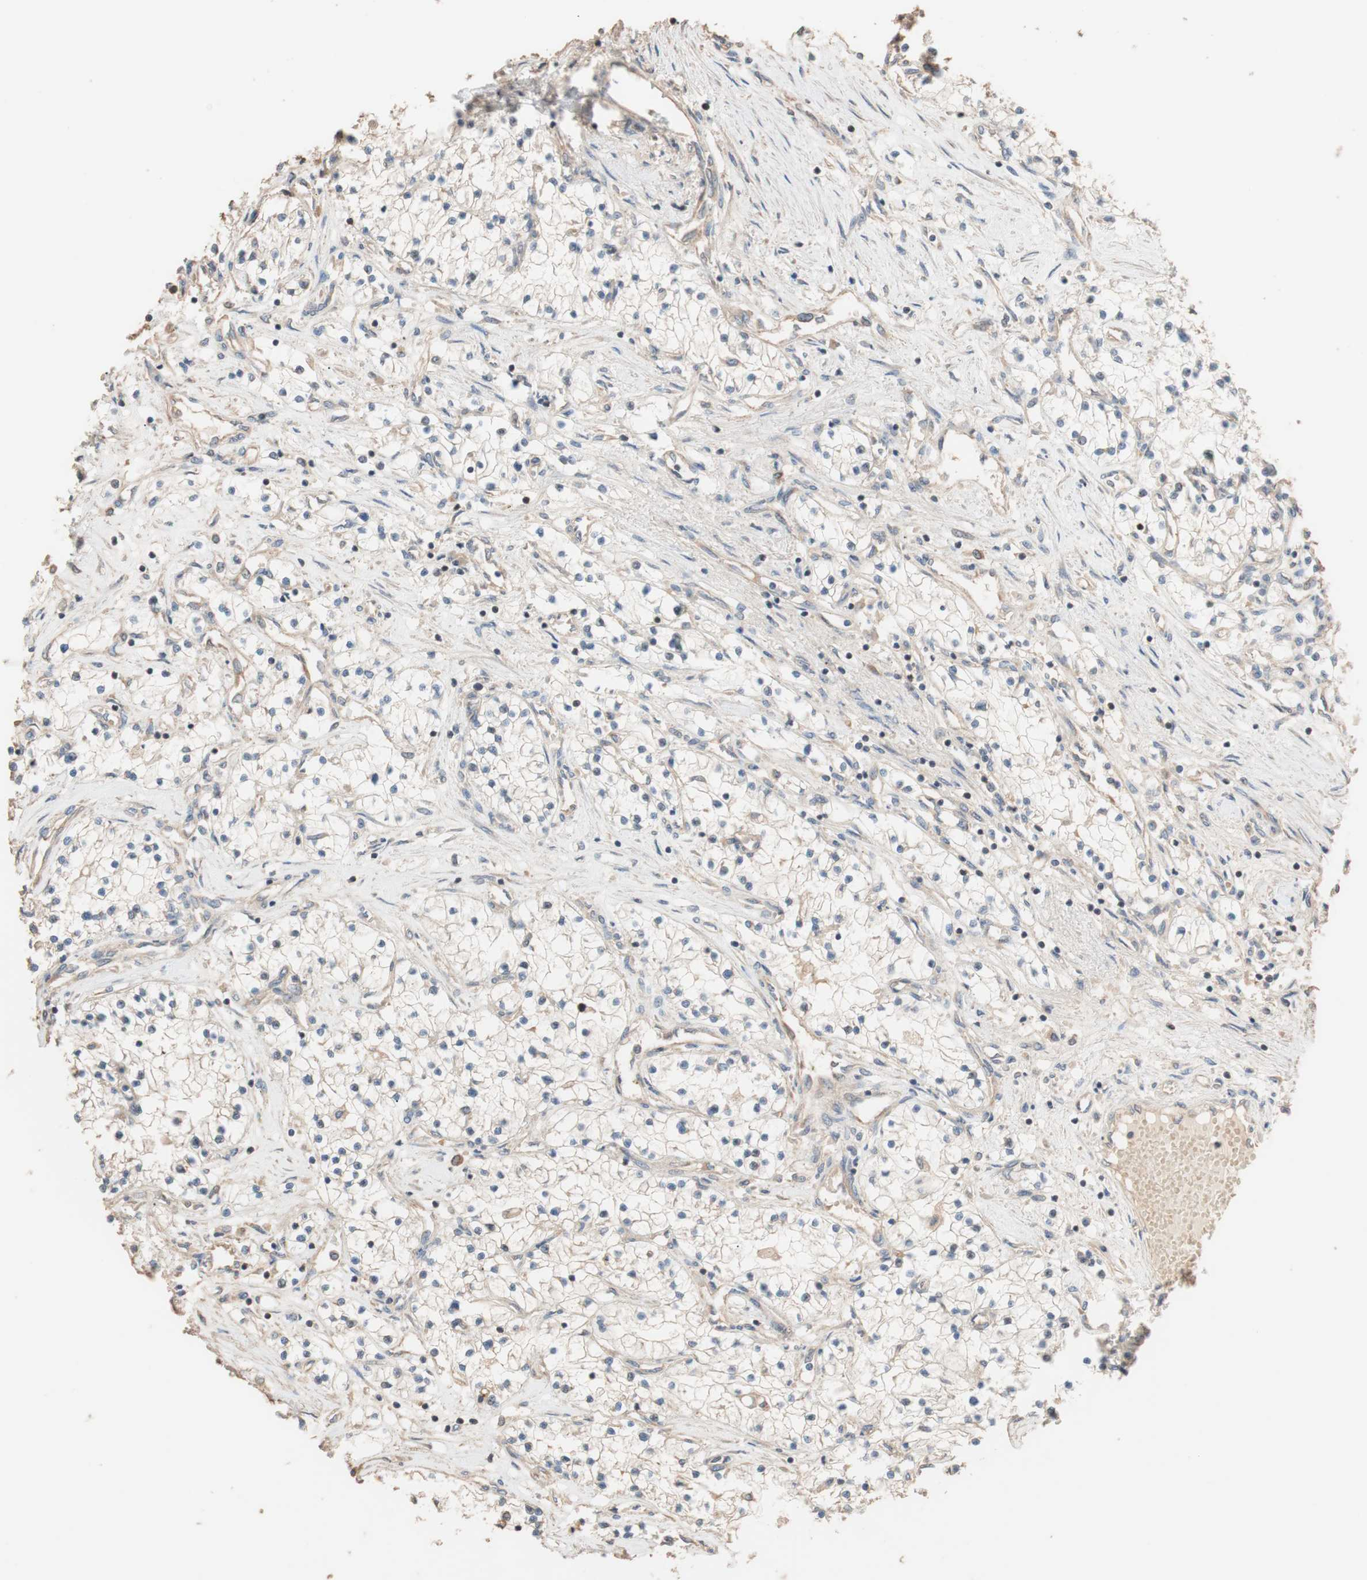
{"staining": {"intensity": "negative", "quantity": "none", "location": "none"}, "tissue": "renal cancer", "cell_type": "Tumor cells", "image_type": "cancer", "snomed": [{"axis": "morphology", "description": "Adenocarcinoma, NOS"}, {"axis": "topography", "description": "Kidney"}], "caption": "This is a photomicrograph of immunohistochemistry (IHC) staining of renal adenocarcinoma, which shows no expression in tumor cells.", "gene": "TUBB", "patient": {"sex": "male", "age": 68}}